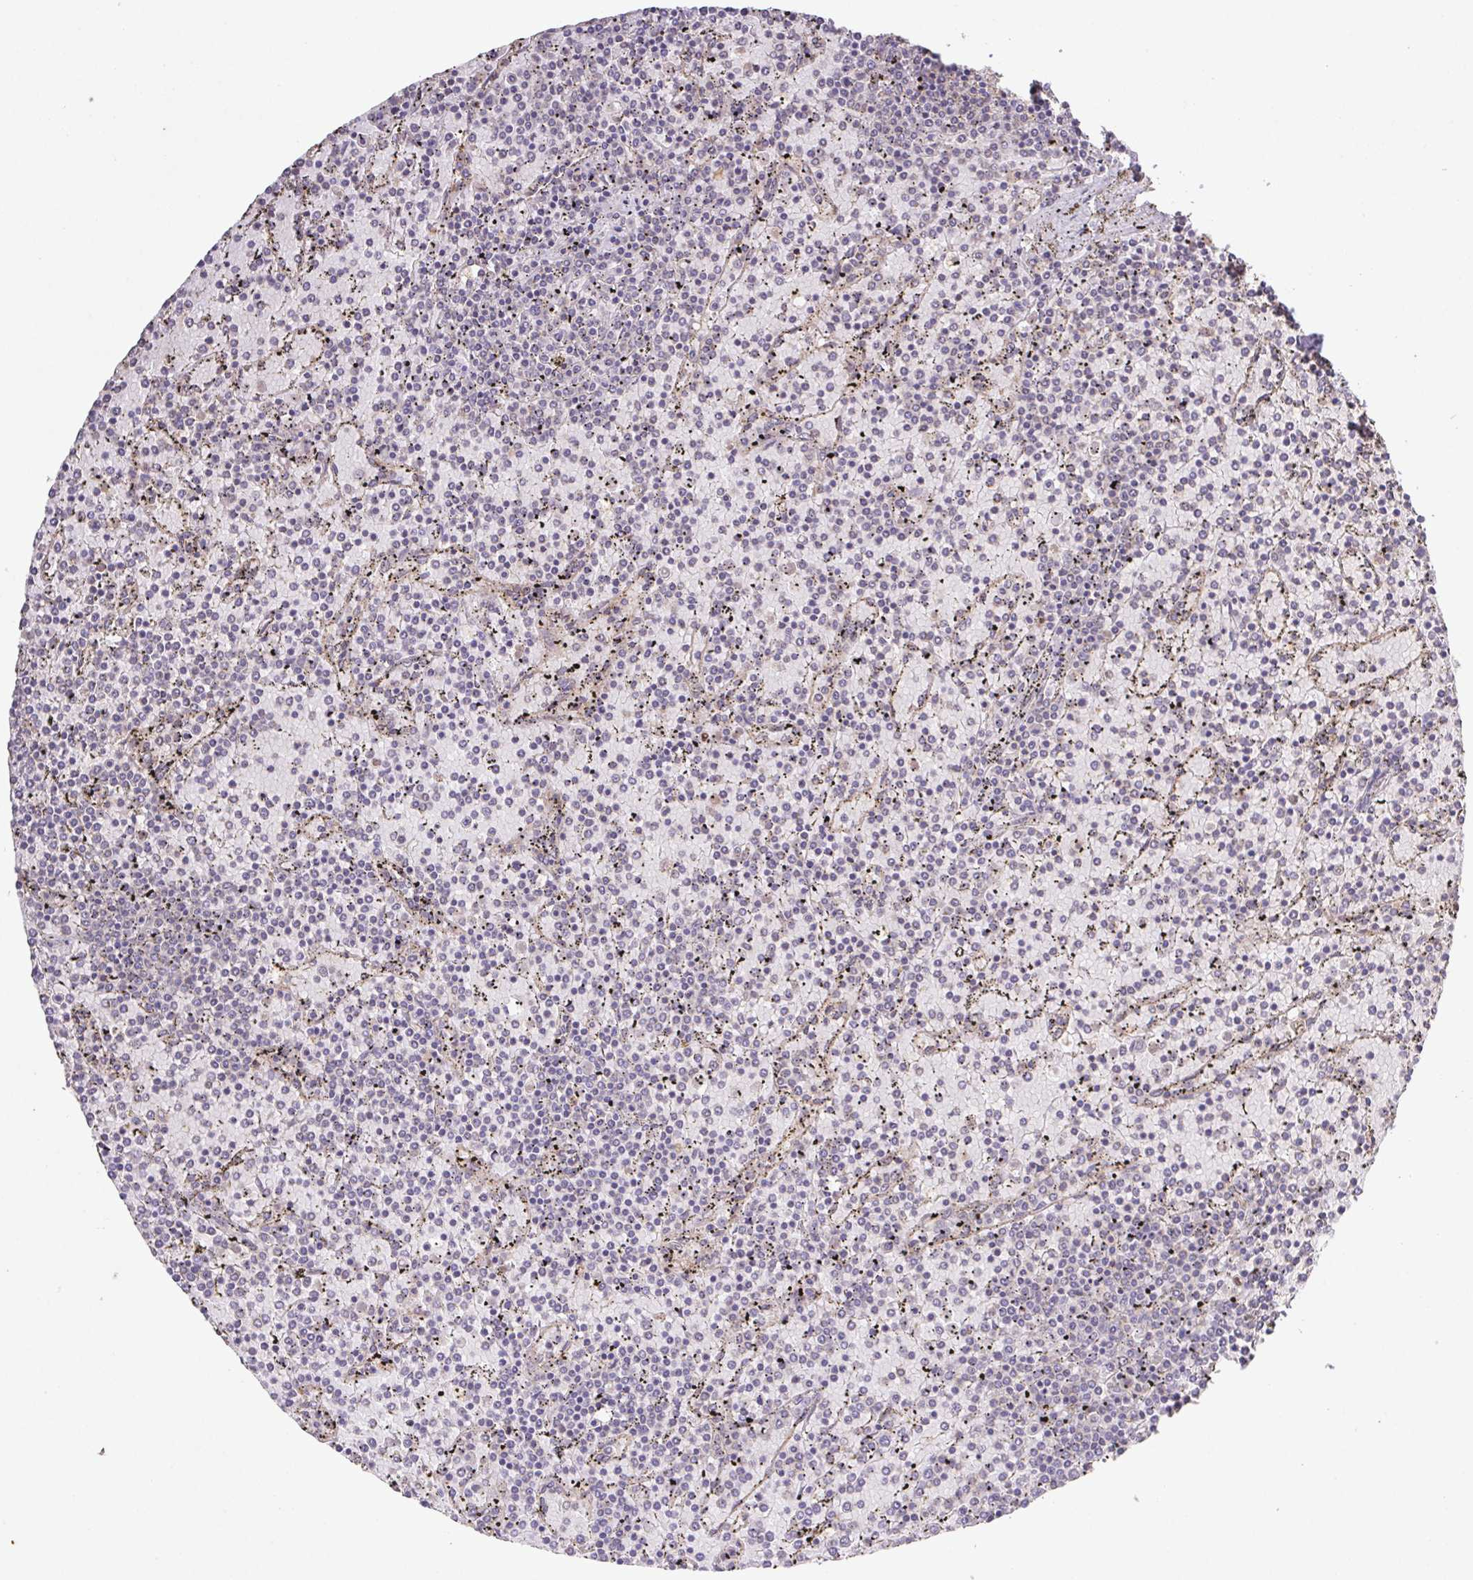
{"staining": {"intensity": "negative", "quantity": "none", "location": "none"}, "tissue": "lymphoma", "cell_type": "Tumor cells", "image_type": "cancer", "snomed": [{"axis": "morphology", "description": "Malignant lymphoma, non-Hodgkin's type, Low grade"}, {"axis": "topography", "description": "Spleen"}], "caption": "Immunohistochemistry of human lymphoma exhibits no staining in tumor cells. (DAB immunohistochemistry (IHC) visualized using brightfield microscopy, high magnification).", "gene": "RAB11A", "patient": {"sex": "female", "age": 77}}